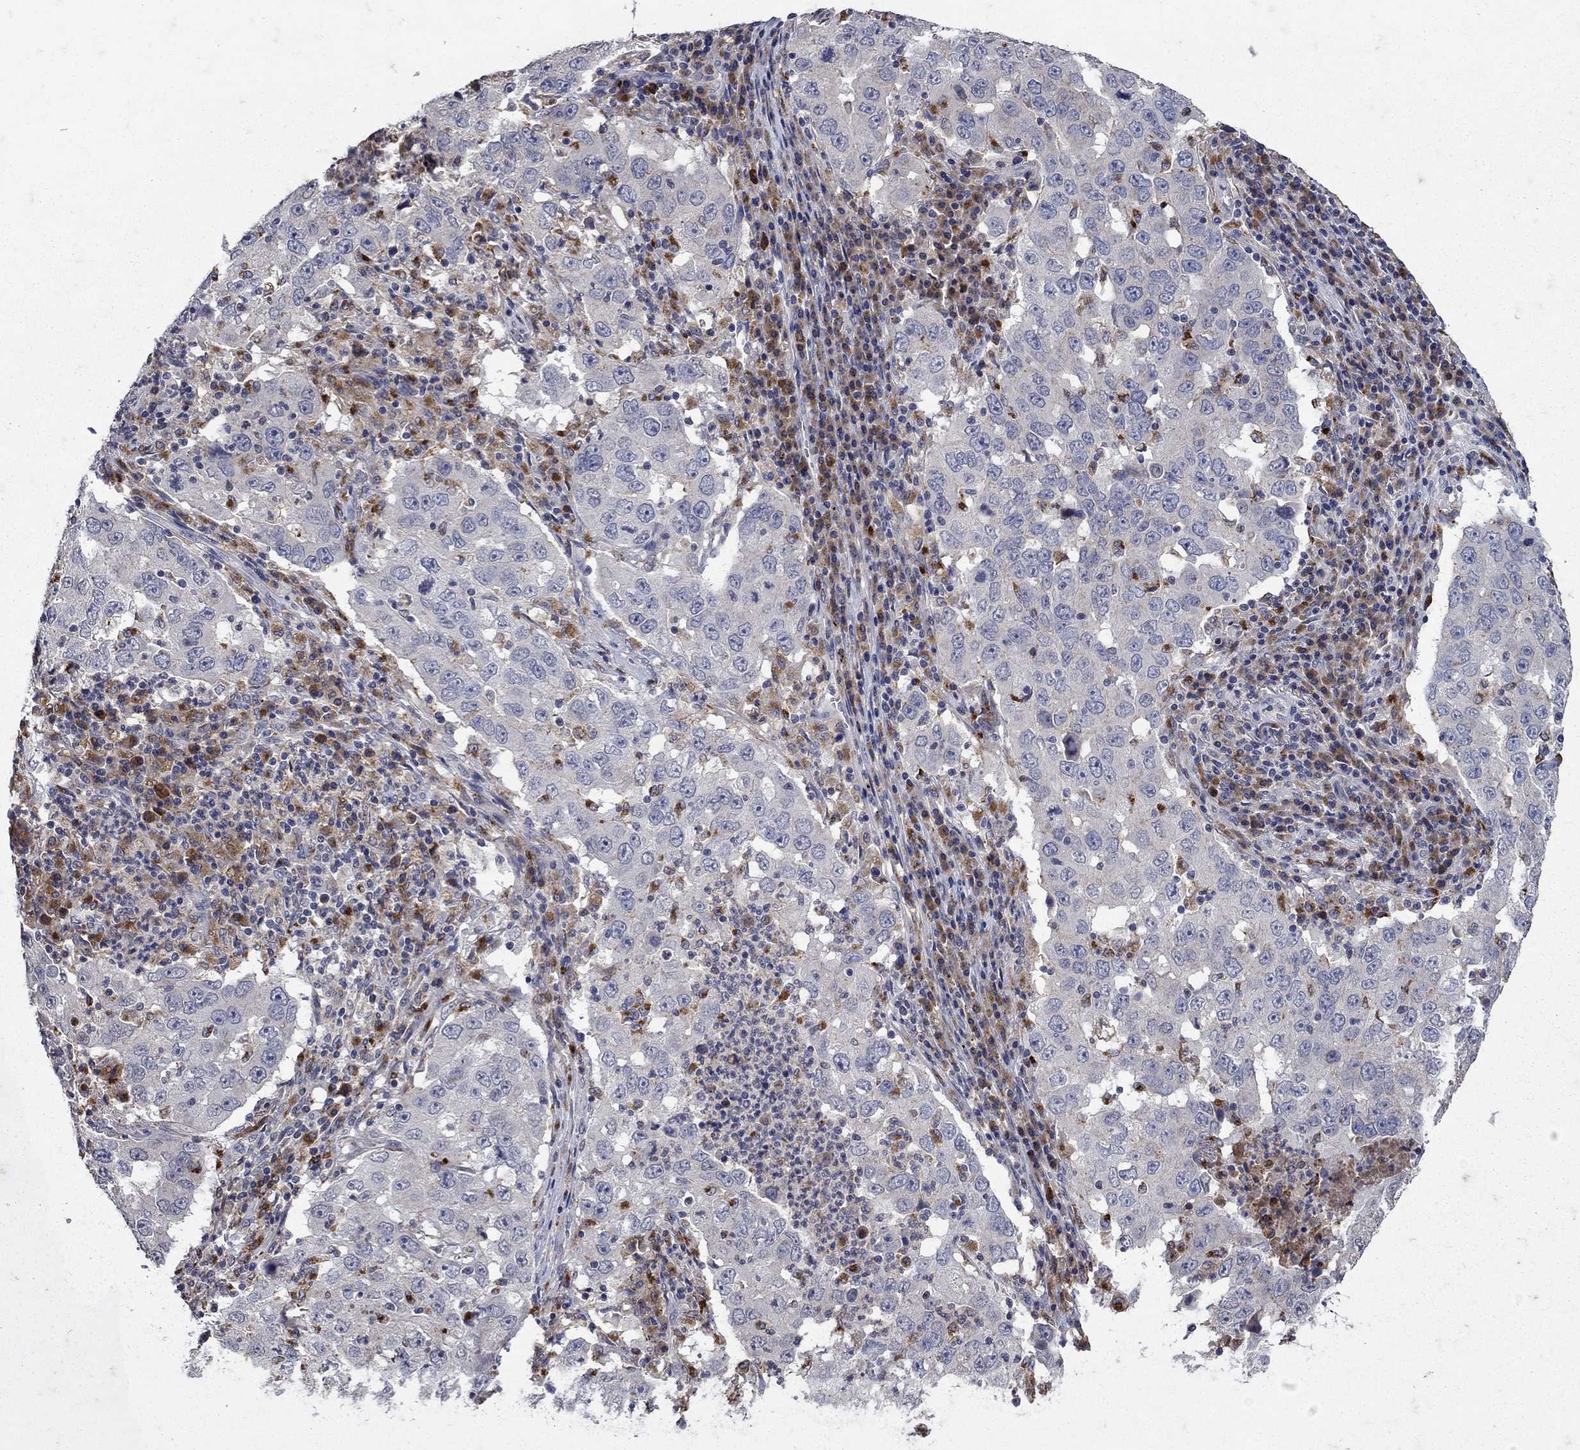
{"staining": {"intensity": "negative", "quantity": "none", "location": "none"}, "tissue": "lung cancer", "cell_type": "Tumor cells", "image_type": "cancer", "snomed": [{"axis": "morphology", "description": "Adenocarcinoma, NOS"}, {"axis": "topography", "description": "Lung"}], "caption": "IHC photomicrograph of adenocarcinoma (lung) stained for a protein (brown), which demonstrates no staining in tumor cells.", "gene": "NPC2", "patient": {"sex": "male", "age": 73}}